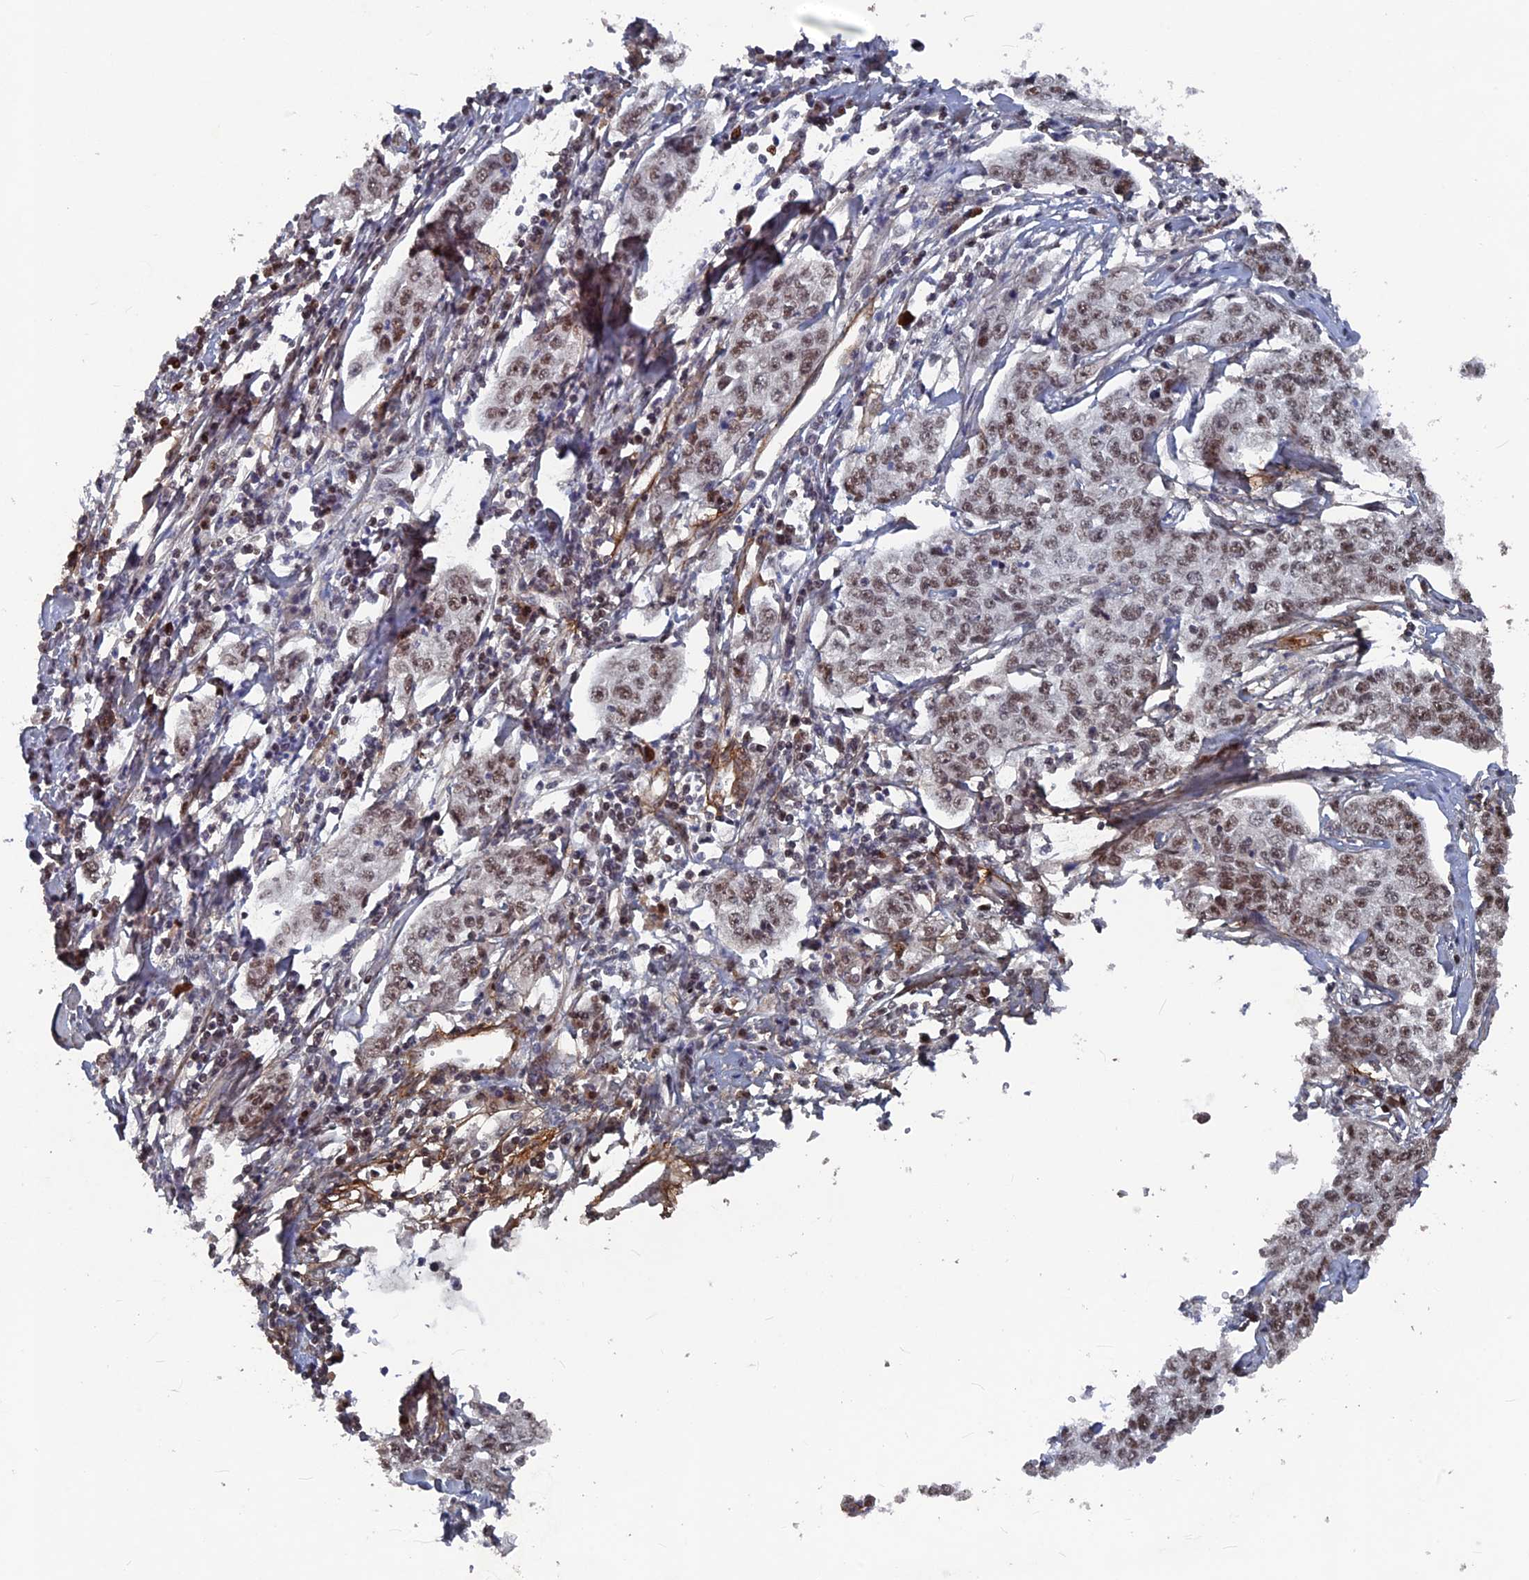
{"staining": {"intensity": "weak", "quantity": ">75%", "location": "nuclear"}, "tissue": "cervical cancer", "cell_type": "Tumor cells", "image_type": "cancer", "snomed": [{"axis": "morphology", "description": "Squamous cell carcinoma, NOS"}, {"axis": "topography", "description": "Cervix"}], "caption": "Approximately >75% of tumor cells in cervical squamous cell carcinoma reveal weak nuclear protein positivity as visualized by brown immunohistochemical staining.", "gene": "SH3D21", "patient": {"sex": "female", "age": 35}}